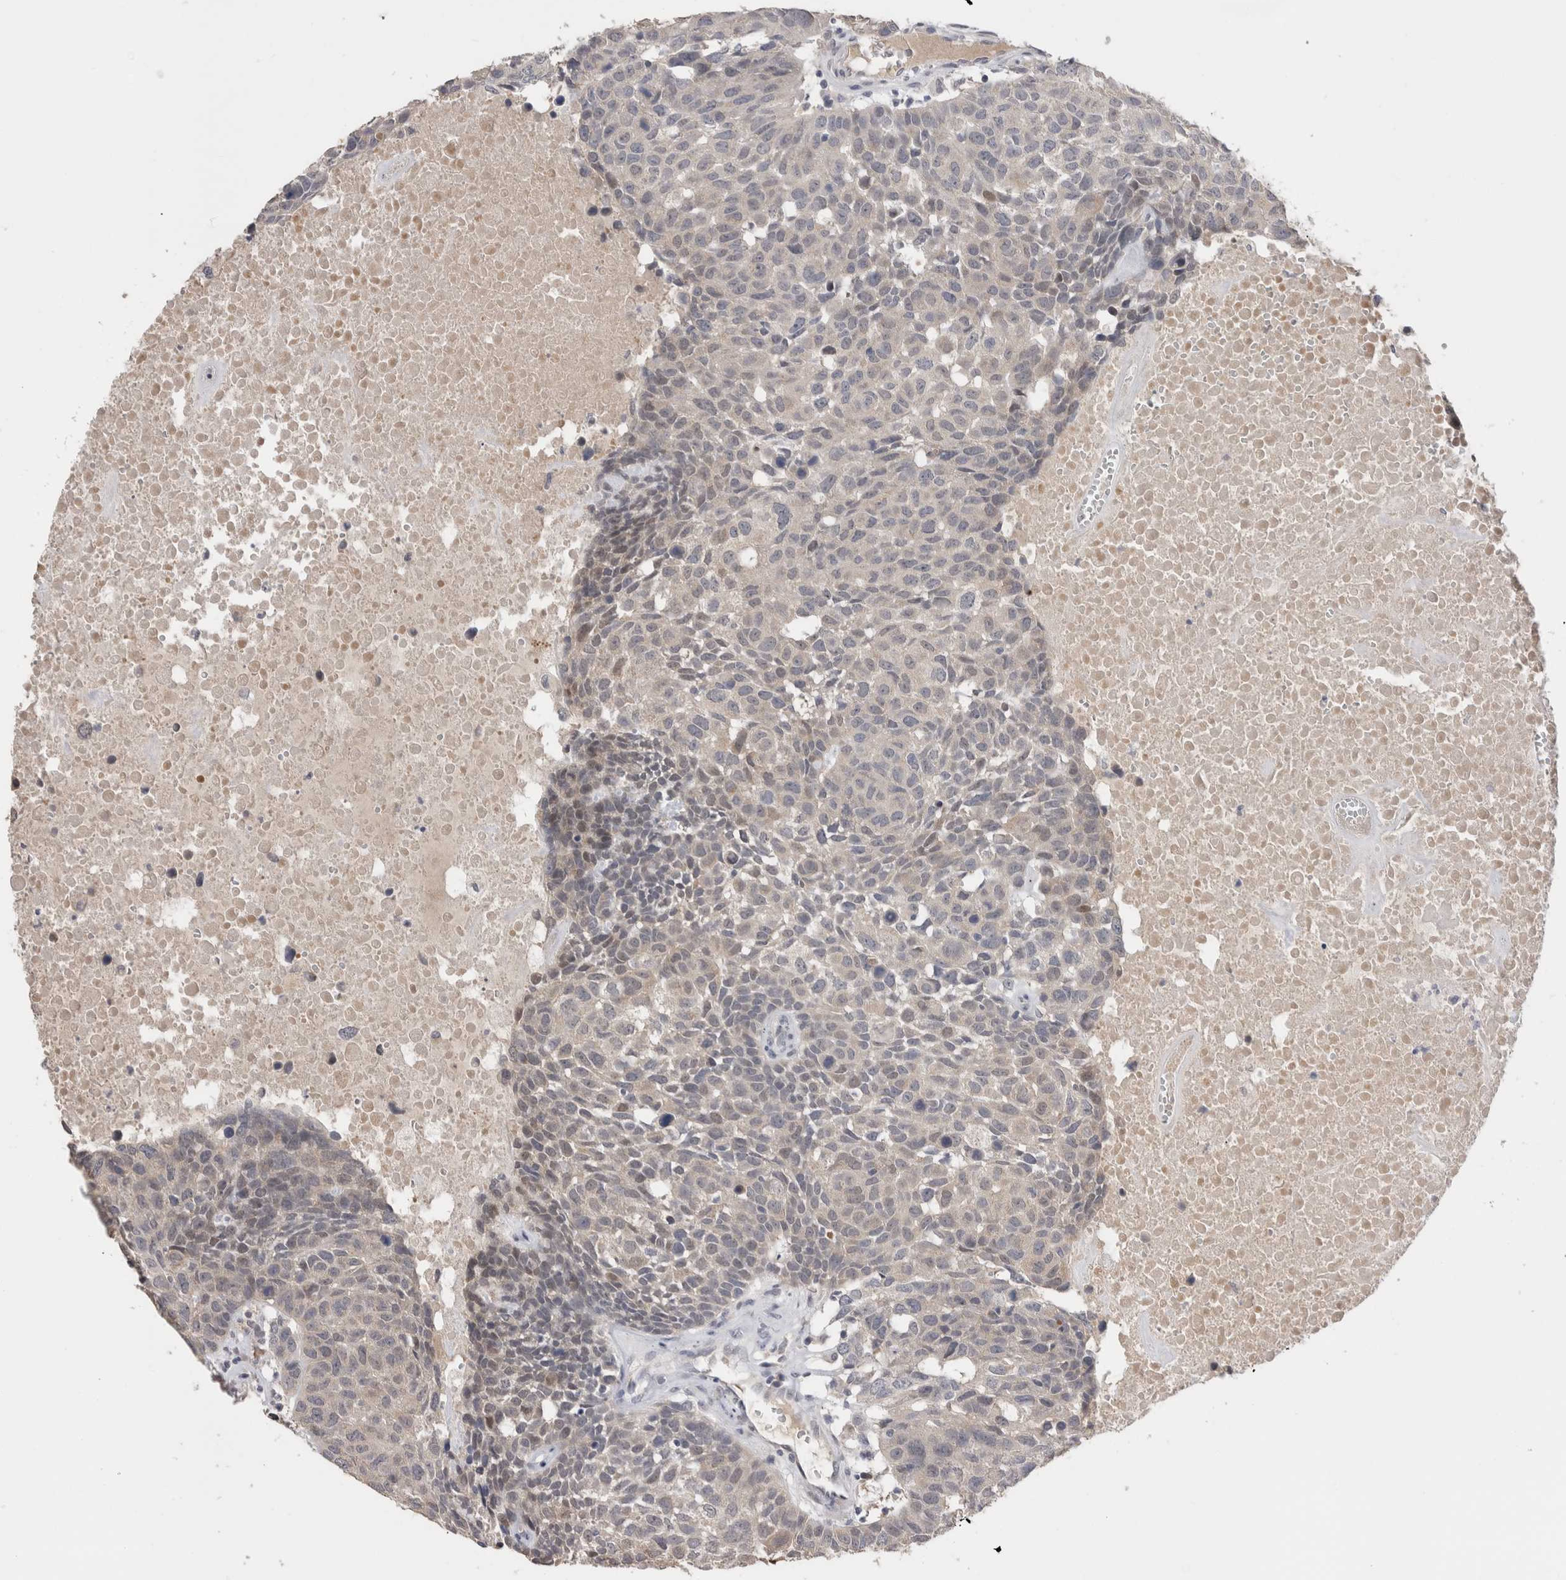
{"staining": {"intensity": "negative", "quantity": "none", "location": "none"}, "tissue": "head and neck cancer", "cell_type": "Tumor cells", "image_type": "cancer", "snomed": [{"axis": "morphology", "description": "Squamous cell carcinoma, NOS"}, {"axis": "topography", "description": "Head-Neck"}], "caption": "Immunohistochemistry of human head and neck cancer shows no positivity in tumor cells.", "gene": "CRYBG1", "patient": {"sex": "male", "age": 66}}